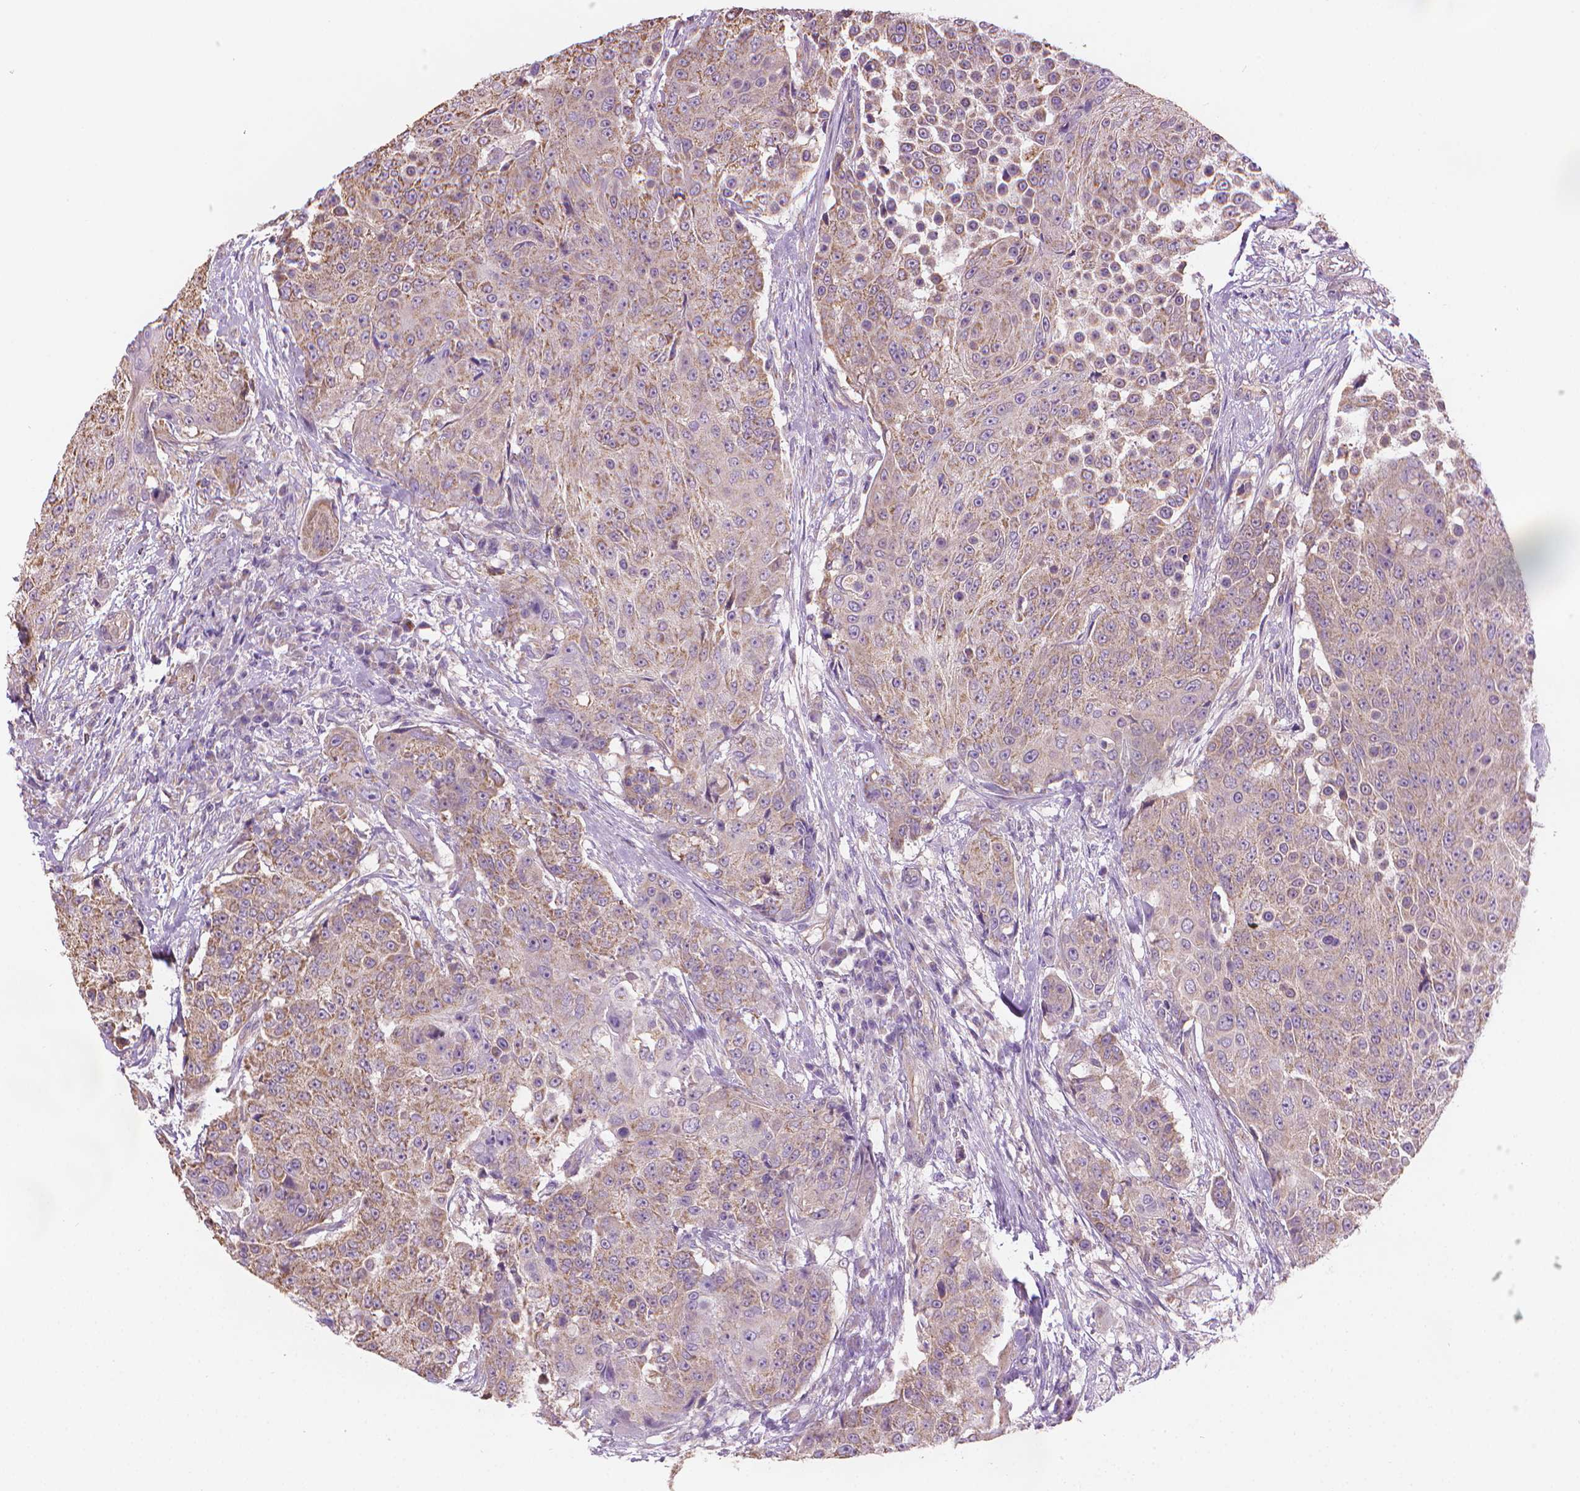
{"staining": {"intensity": "moderate", "quantity": "25%-75%", "location": "cytoplasmic/membranous"}, "tissue": "urothelial cancer", "cell_type": "Tumor cells", "image_type": "cancer", "snomed": [{"axis": "morphology", "description": "Urothelial carcinoma, High grade"}, {"axis": "topography", "description": "Urinary bladder"}], "caption": "Tumor cells display medium levels of moderate cytoplasmic/membranous staining in about 25%-75% of cells in human urothelial carcinoma (high-grade).", "gene": "TTC29", "patient": {"sex": "female", "age": 63}}